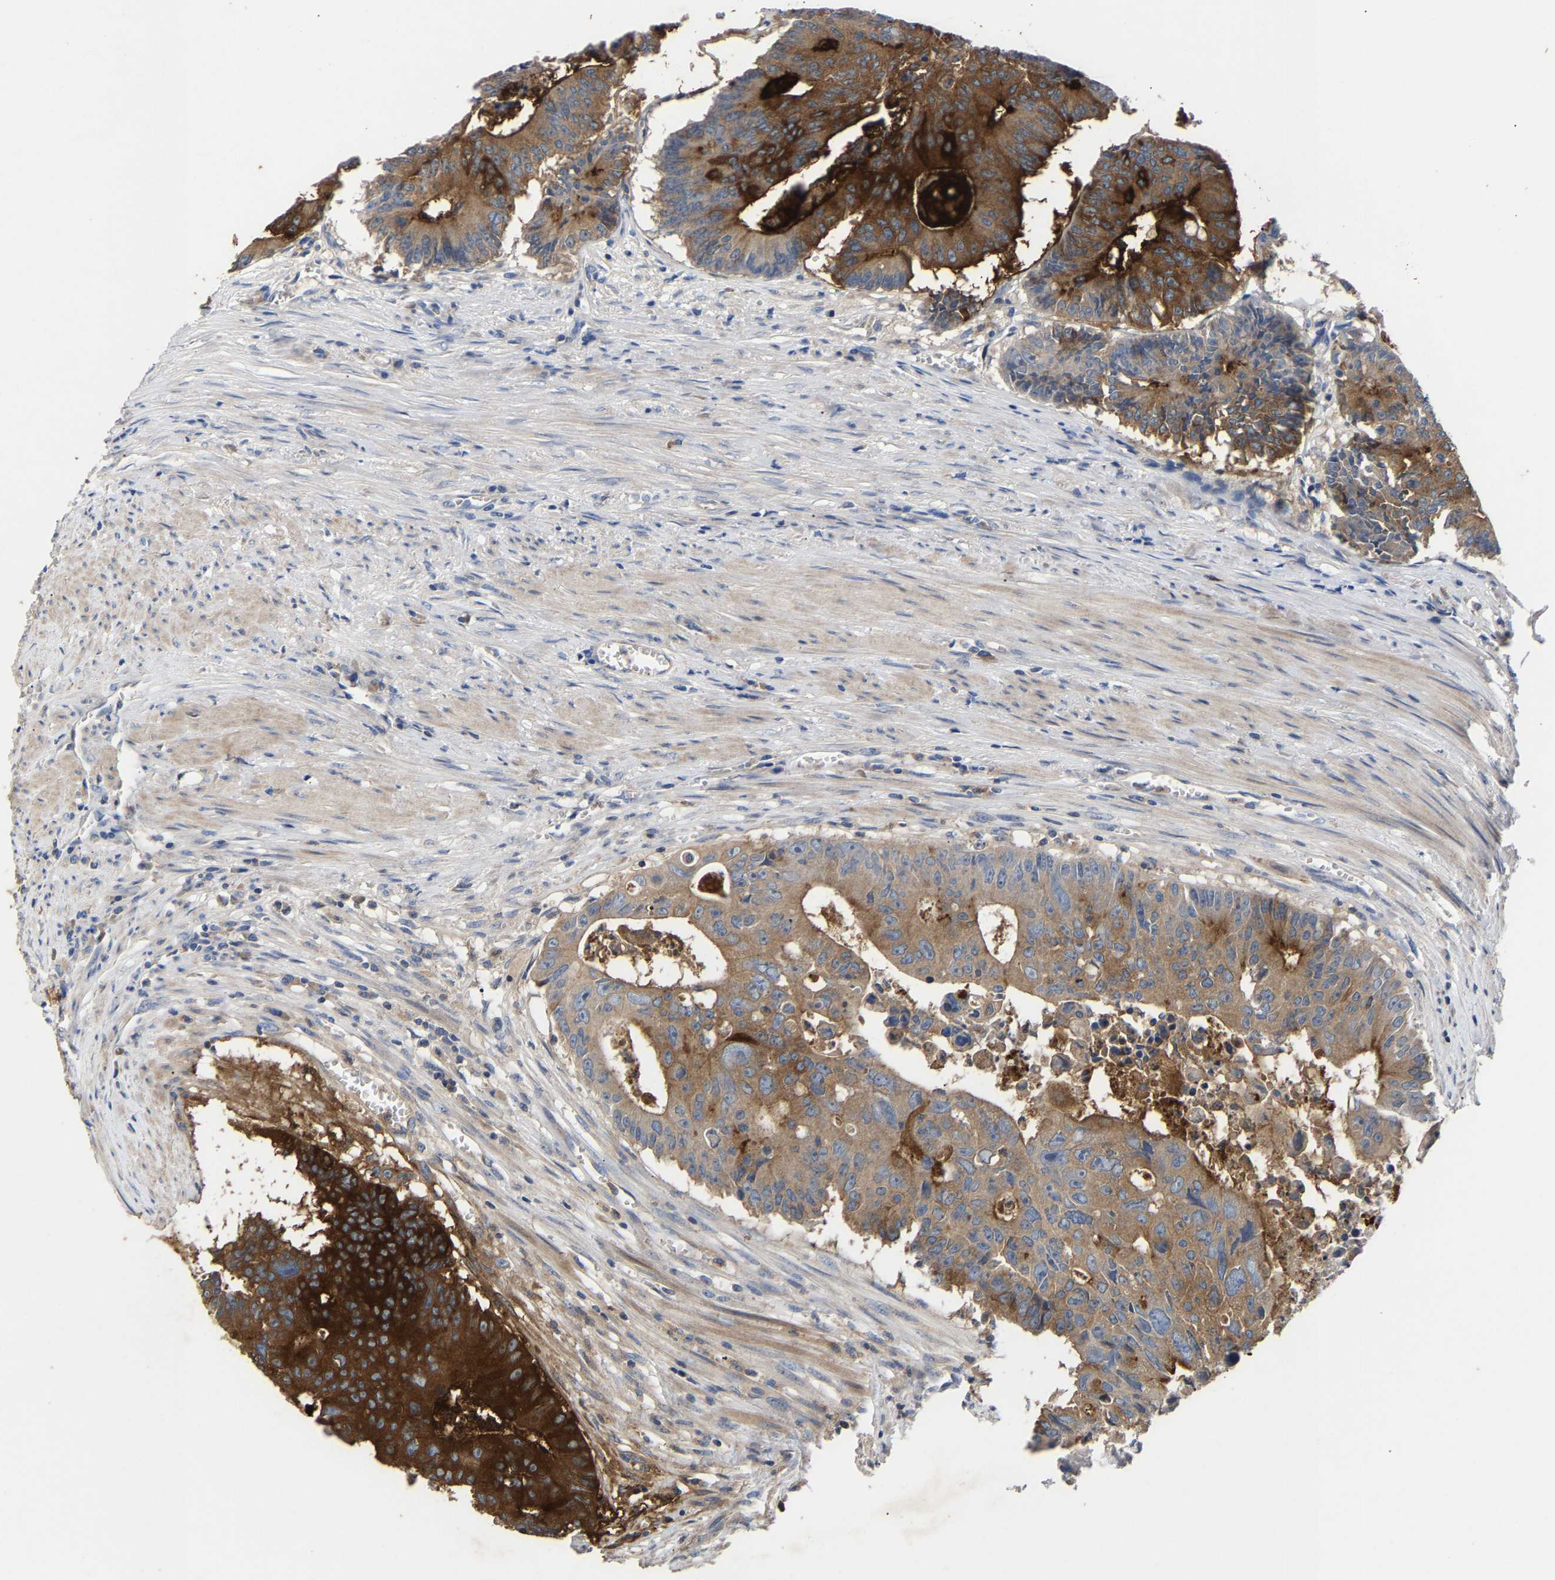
{"staining": {"intensity": "strong", "quantity": ">75%", "location": "cytoplasmic/membranous"}, "tissue": "colorectal cancer", "cell_type": "Tumor cells", "image_type": "cancer", "snomed": [{"axis": "morphology", "description": "Adenocarcinoma, NOS"}, {"axis": "topography", "description": "Colon"}], "caption": "Protein staining of colorectal adenocarcinoma tissue reveals strong cytoplasmic/membranous expression in approximately >75% of tumor cells.", "gene": "CCDC171", "patient": {"sex": "male", "age": 87}}